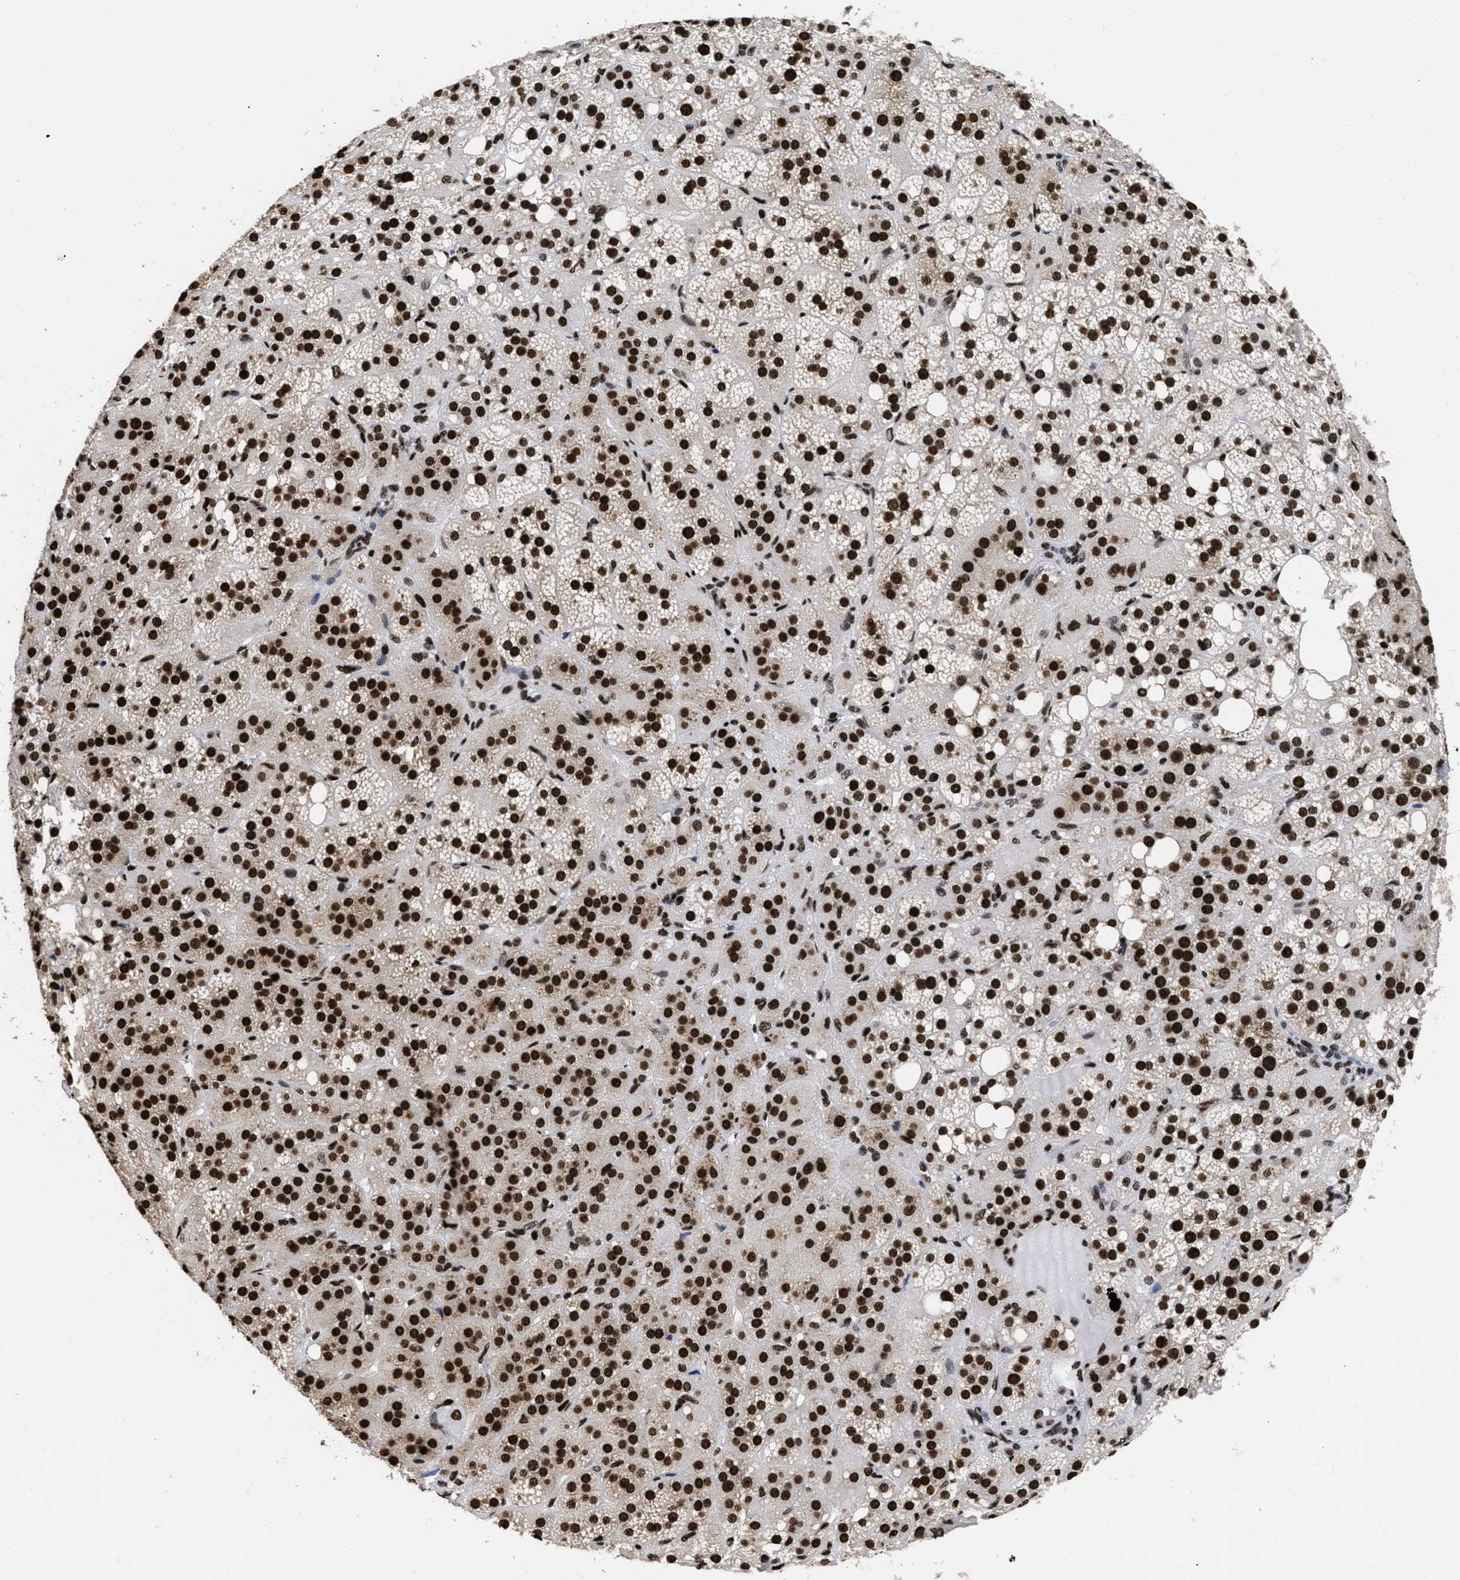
{"staining": {"intensity": "strong", "quantity": ">75%", "location": "nuclear"}, "tissue": "adrenal gland", "cell_type": "Glandular cells", "image_type": "normal", "snomed": [{"axis": "morphology", "description": "Normal tissue, NOS"}, {"axis": "topography", "description": "Adrenal gland"}], "caption": "The histopathology image displays staining of benign adrenal gland, revealing strong nuclear protein staining (brown color) within glandular cells. Immunohistochemistry (ihc) stains the protein of interest in brown and the nuclei are stained blue.", "gene": "CALHM3", "patient": {"sex": "female", "age": 59}}